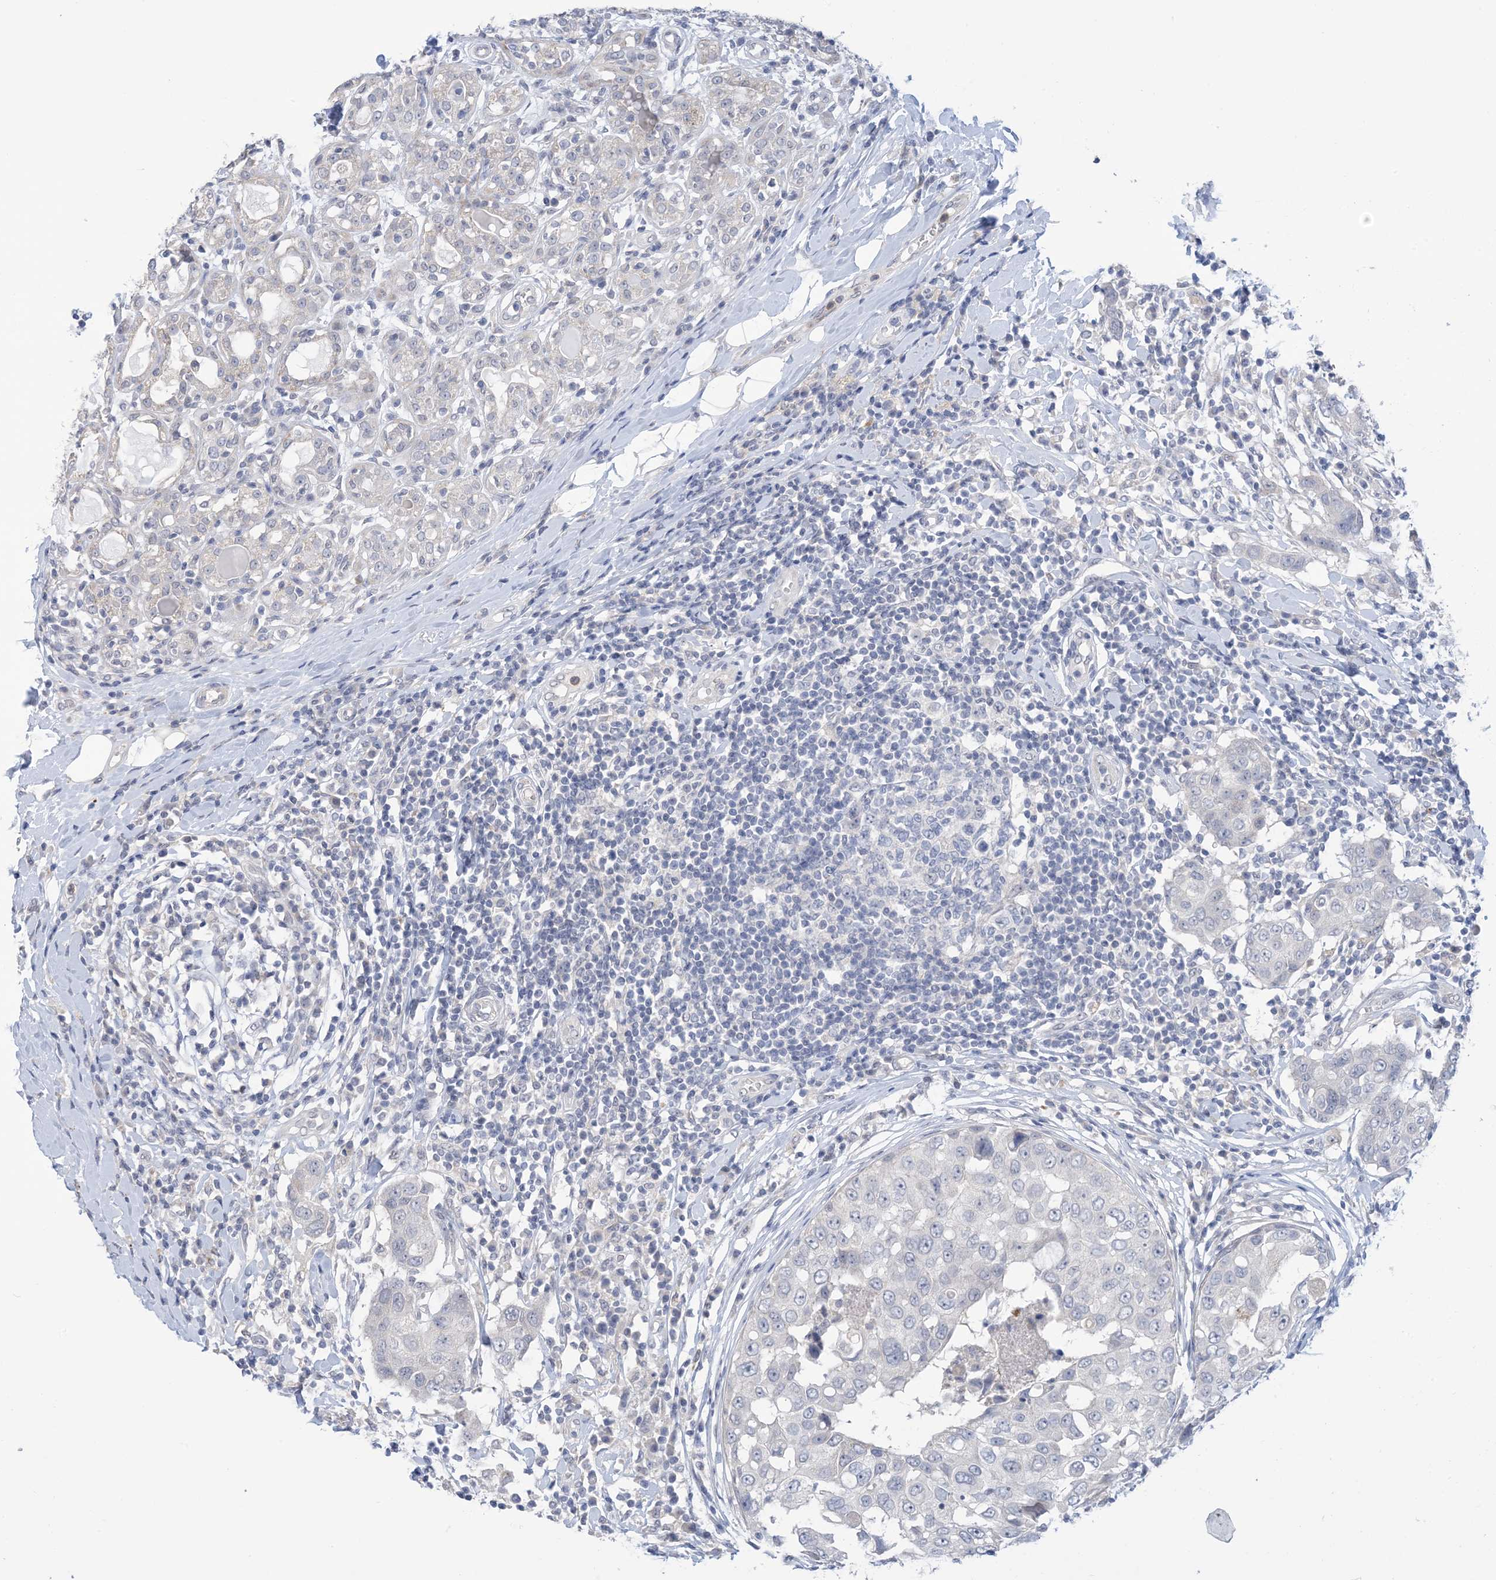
{"staining": {"intensity": "negative", "quantity": "none", "location": "none"}, "tissue": "breast cancer", "cell_type": "Tumor cells", "image_type": "cancer", "snomed": [{"axis": "morphology", "description": "Duct carcinoma"}, {"axis": "topography", "description": "Breast"}], "caption": "Breast infiltrating ductal carcinoma stained for a protein using immunohistochemistry (IHC) demonstrates no expression tumor cells.", "gene": "TTYH1", "patient": {"sex": "female", "age": 27}}